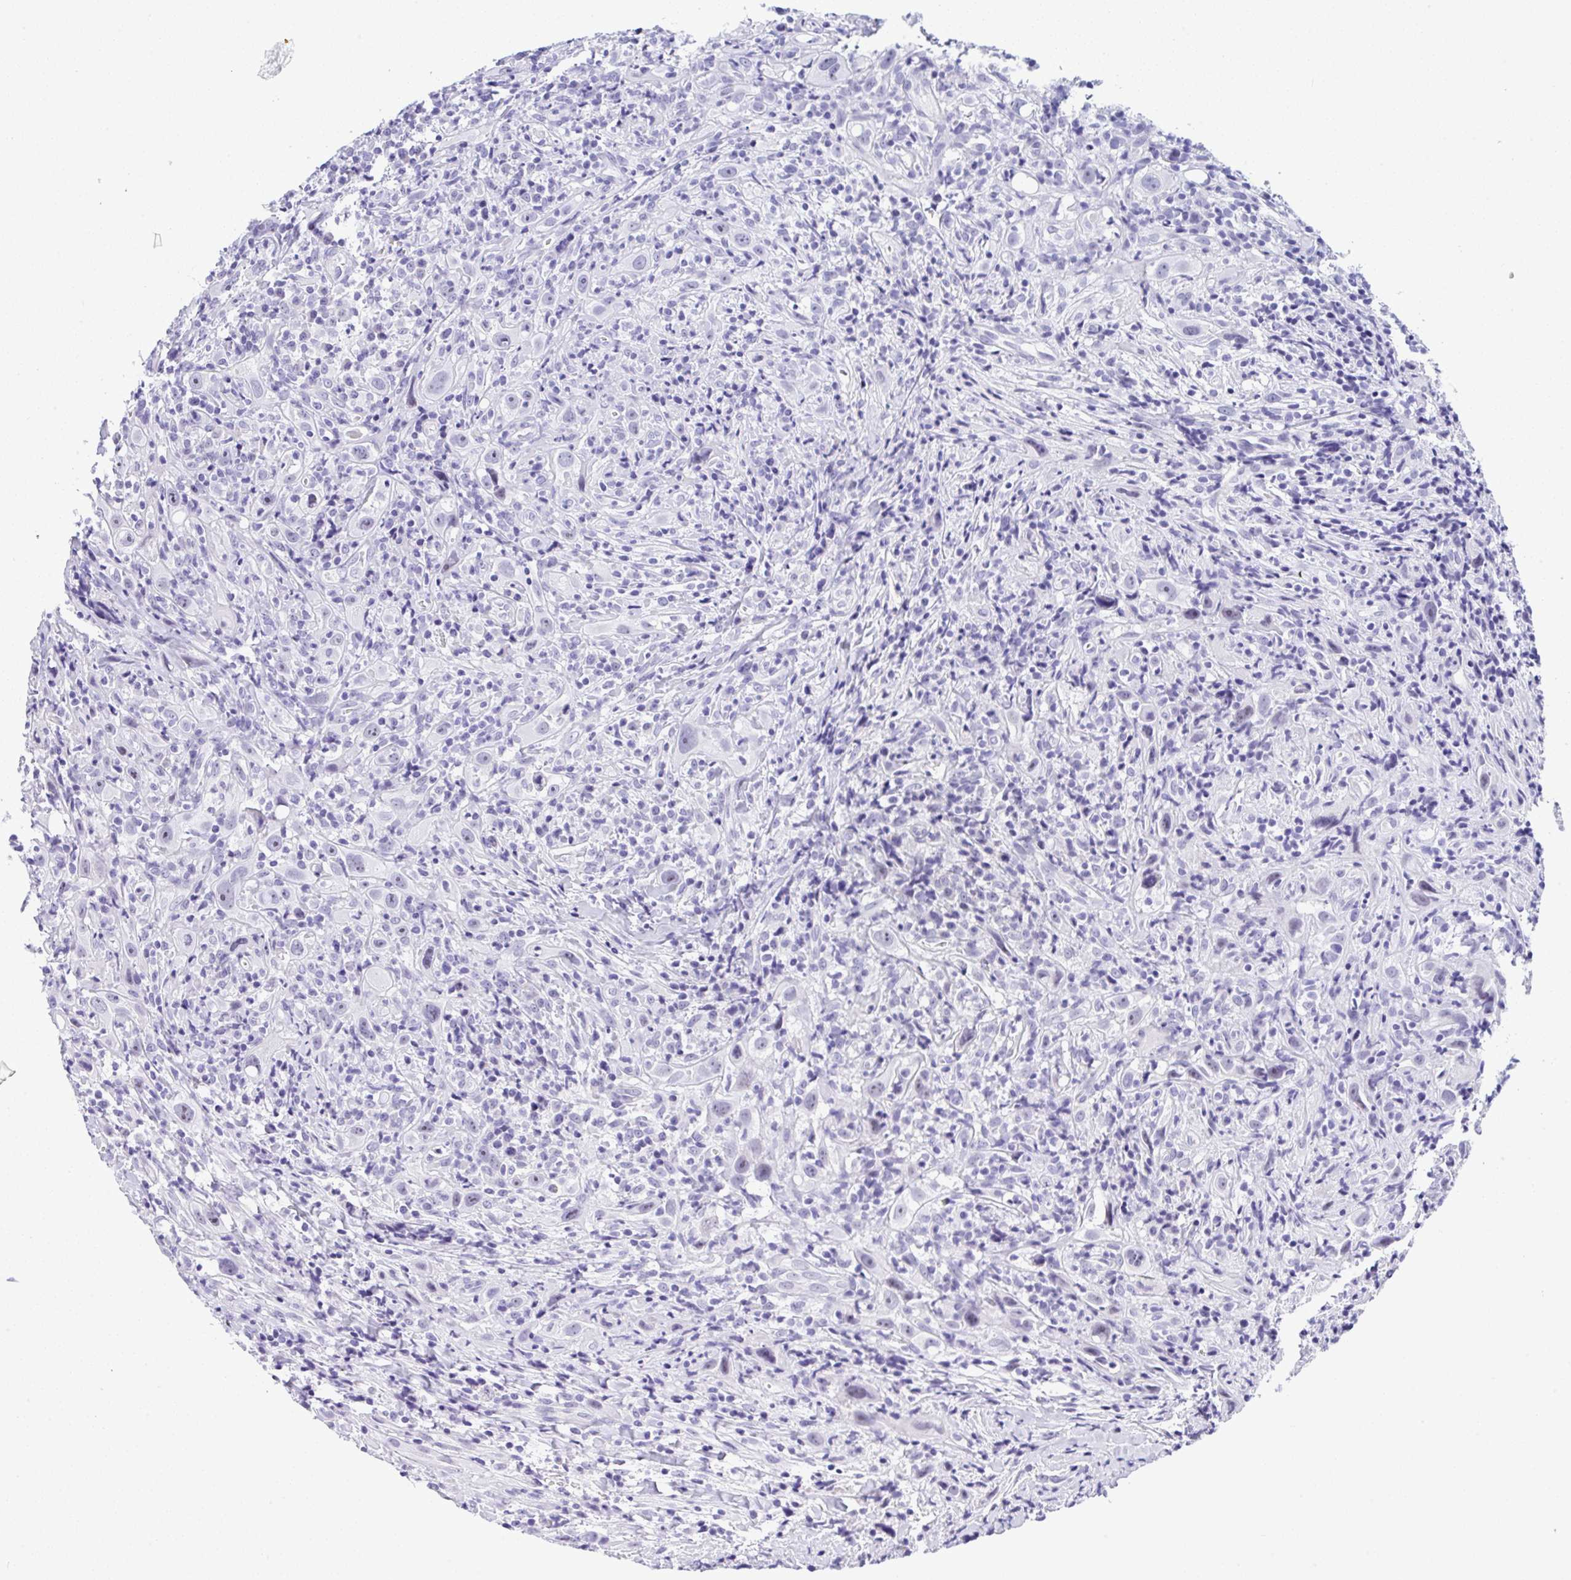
{"staining": {"intensity": "negative", "quantity": "none", "location": "none"}, "tissue": "head and neck cancer", "cell_type": "Tumor cells", "image_type": "cancer", "snomed": [{"axis": "morphology", "description": "Squamous cell carcinoma, NOS"}, {"axis": "topography", "description": "Head-Neck"}], "caption": "An immunohistochemistry micrograph of squamous cell carcinoma (head and neck) is shown. There is no staining in tumor cells of squamous cell carcinoma (head and neck).", "gene": "YBX2", "patient": {"sex": "female", "age": 95}}